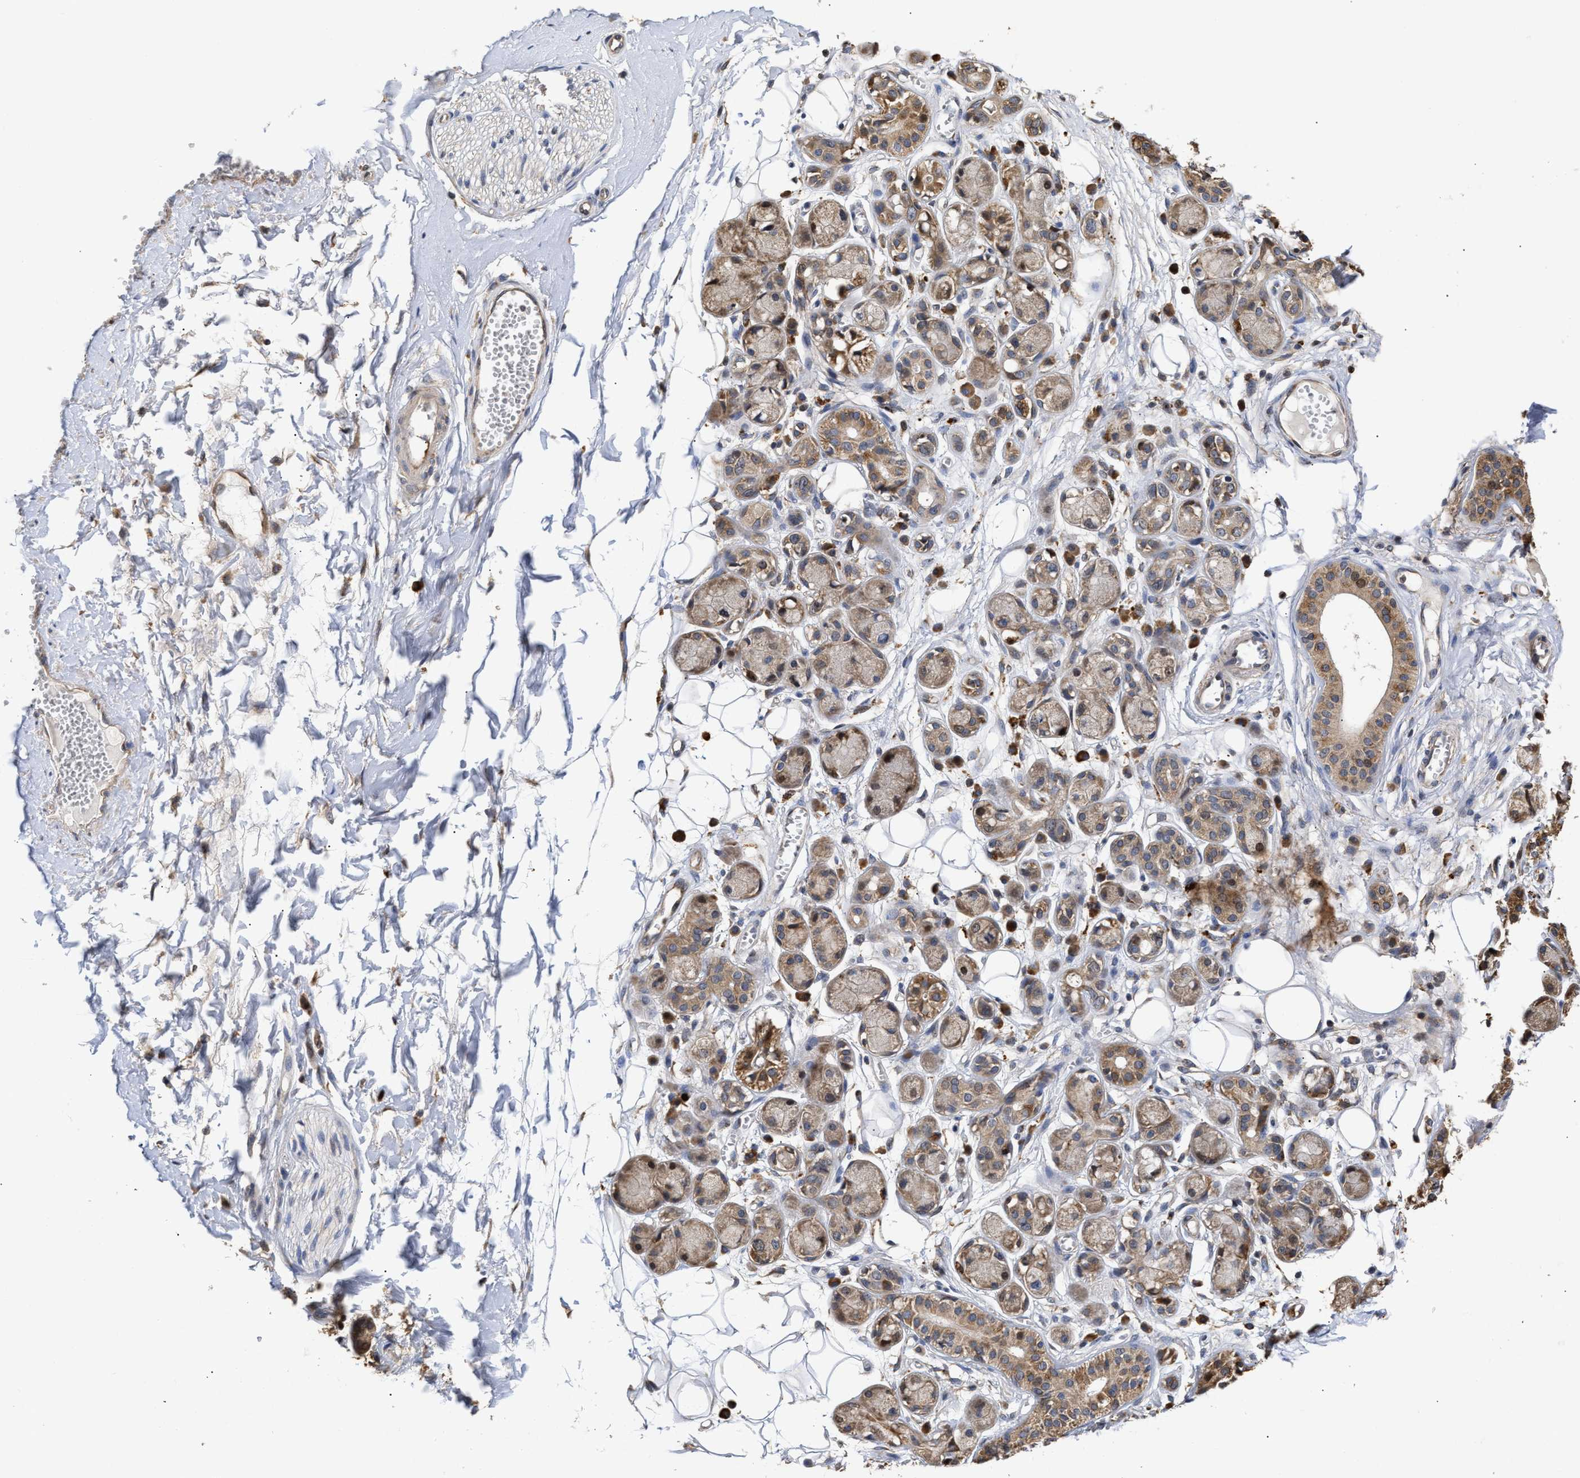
{"staining": {"intensity": "weak", "quantity": "25%-75%", "location": "cytoplasmic/membranous"}, "tissue": "adipose tissue", "cell_type": "Adipocytes", "image_type": "normal", "snomed": [{"axis": "morphology", "description": "Normal tissue, NOS"}, {"axis": "morphology", "description": "Inflammation, NOS"}, {"axis": "topography", "description": "Salivary gland"}, {"axis": "topography", "description": "Peripheral nerve tissue"}], "caption": "Adipose tissue stained with DAB (3,3'-diaminobenzidine) immunohistochemistry (IHC) displays low levels of weak cytoplasmic/membranous staining in about 25%-75% of adipocytes. (brown staining indicates protein expression, while blue staining denotes nuclei).", "gene": "GOSR1", "patient": {"sex": "female", "age": 75}}